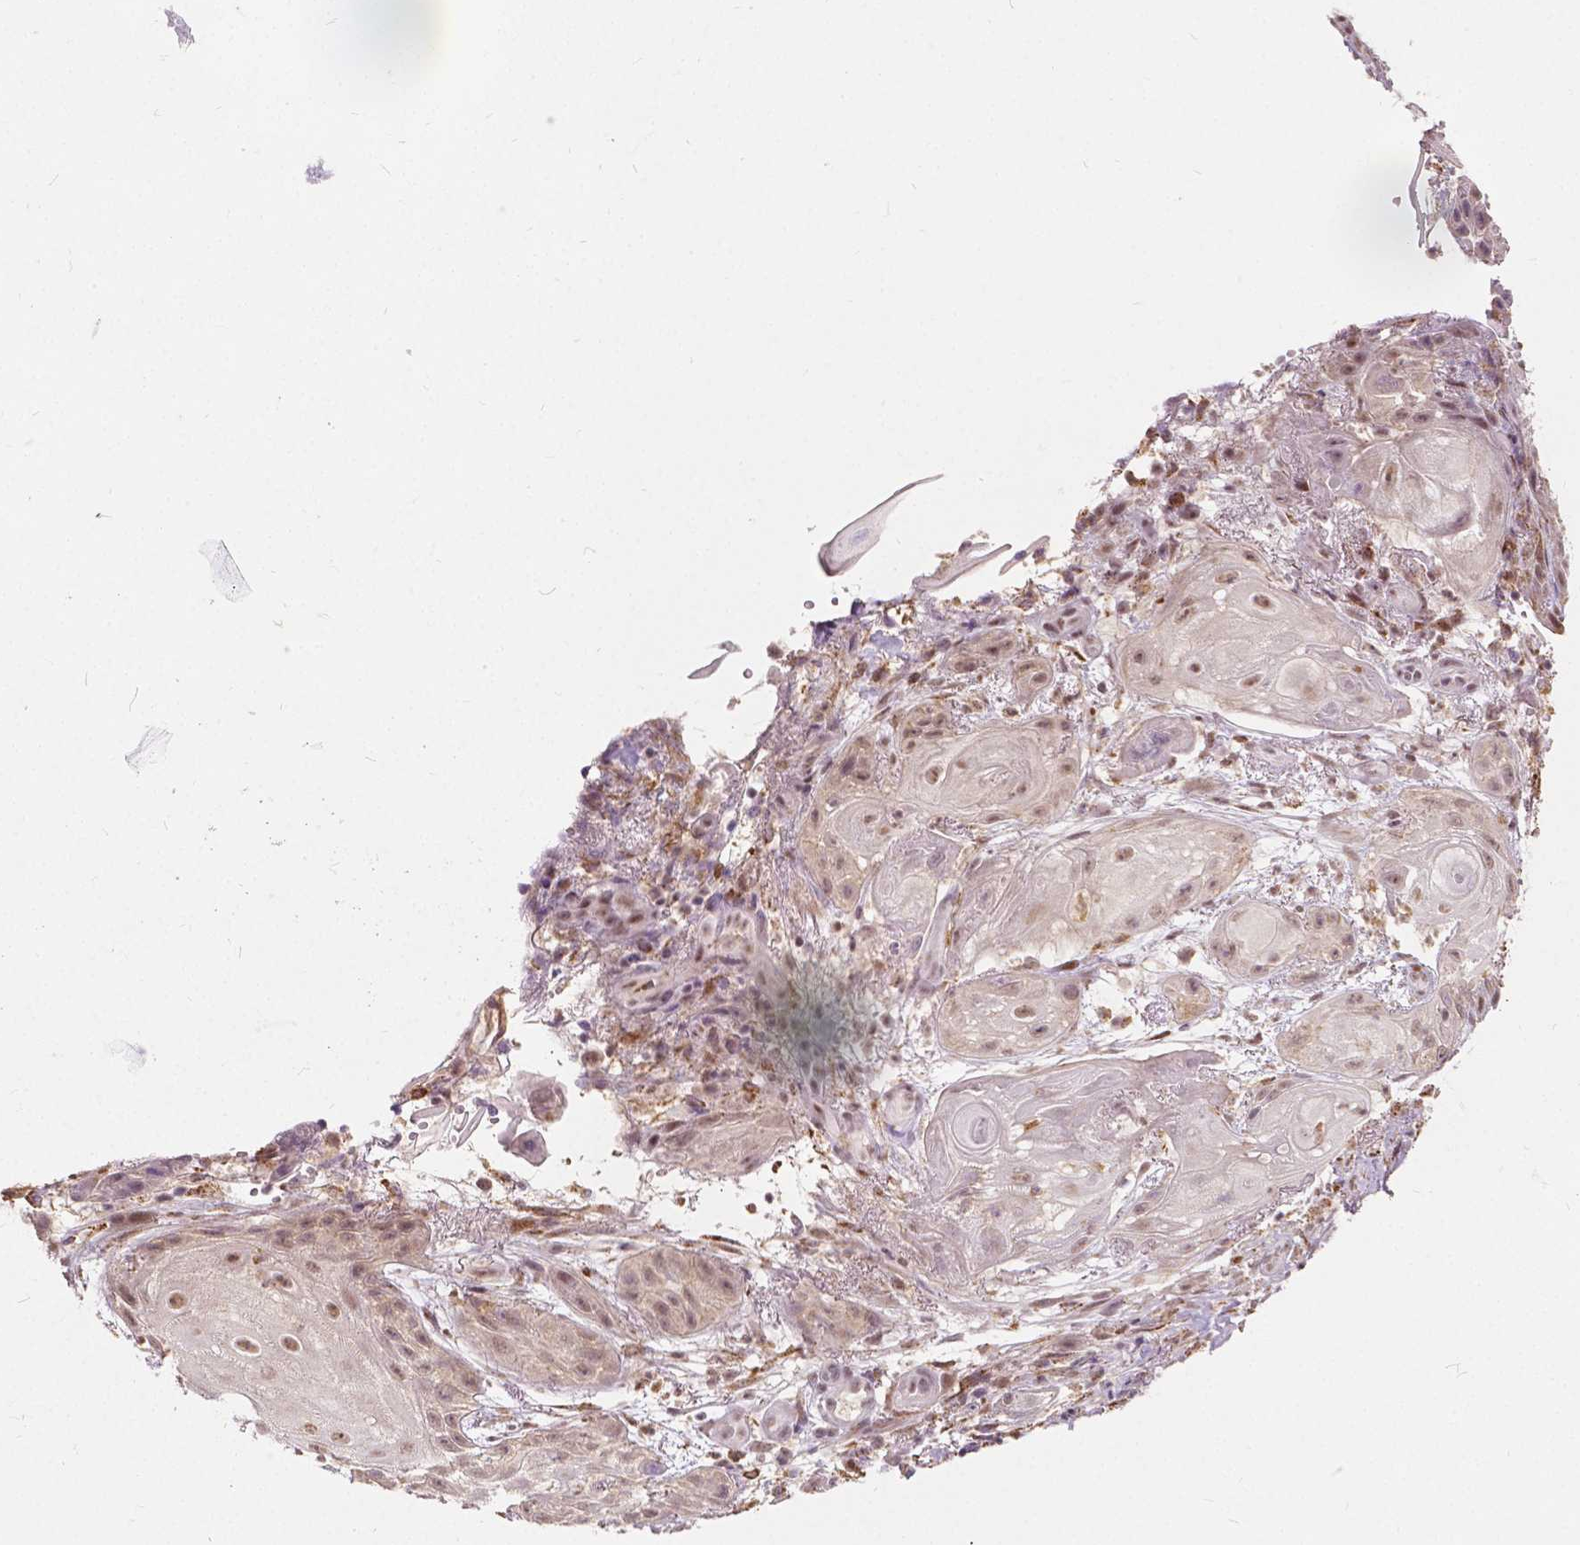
{"staining": {"intensity": "moderate", "quantity": ">75%", "location": "nuclear"}, "tissue": "skin cancer", "cell_type": "Tumor cells", "image_type": "cancer", "snomed": [{"axis": "morphology", "description": "Squamous cell carcinoma, NOS"}, {"axis": "topography", "description": "Skin"}], "caption": "Protein expression by immunohistochemistry (IHC) exhibits moderate nuclear expression in about >75% of tumor cells in squamous cell carcinoma (skin).", "gene": "DLX6", "patient": {"sex": "male", "age": 62}}